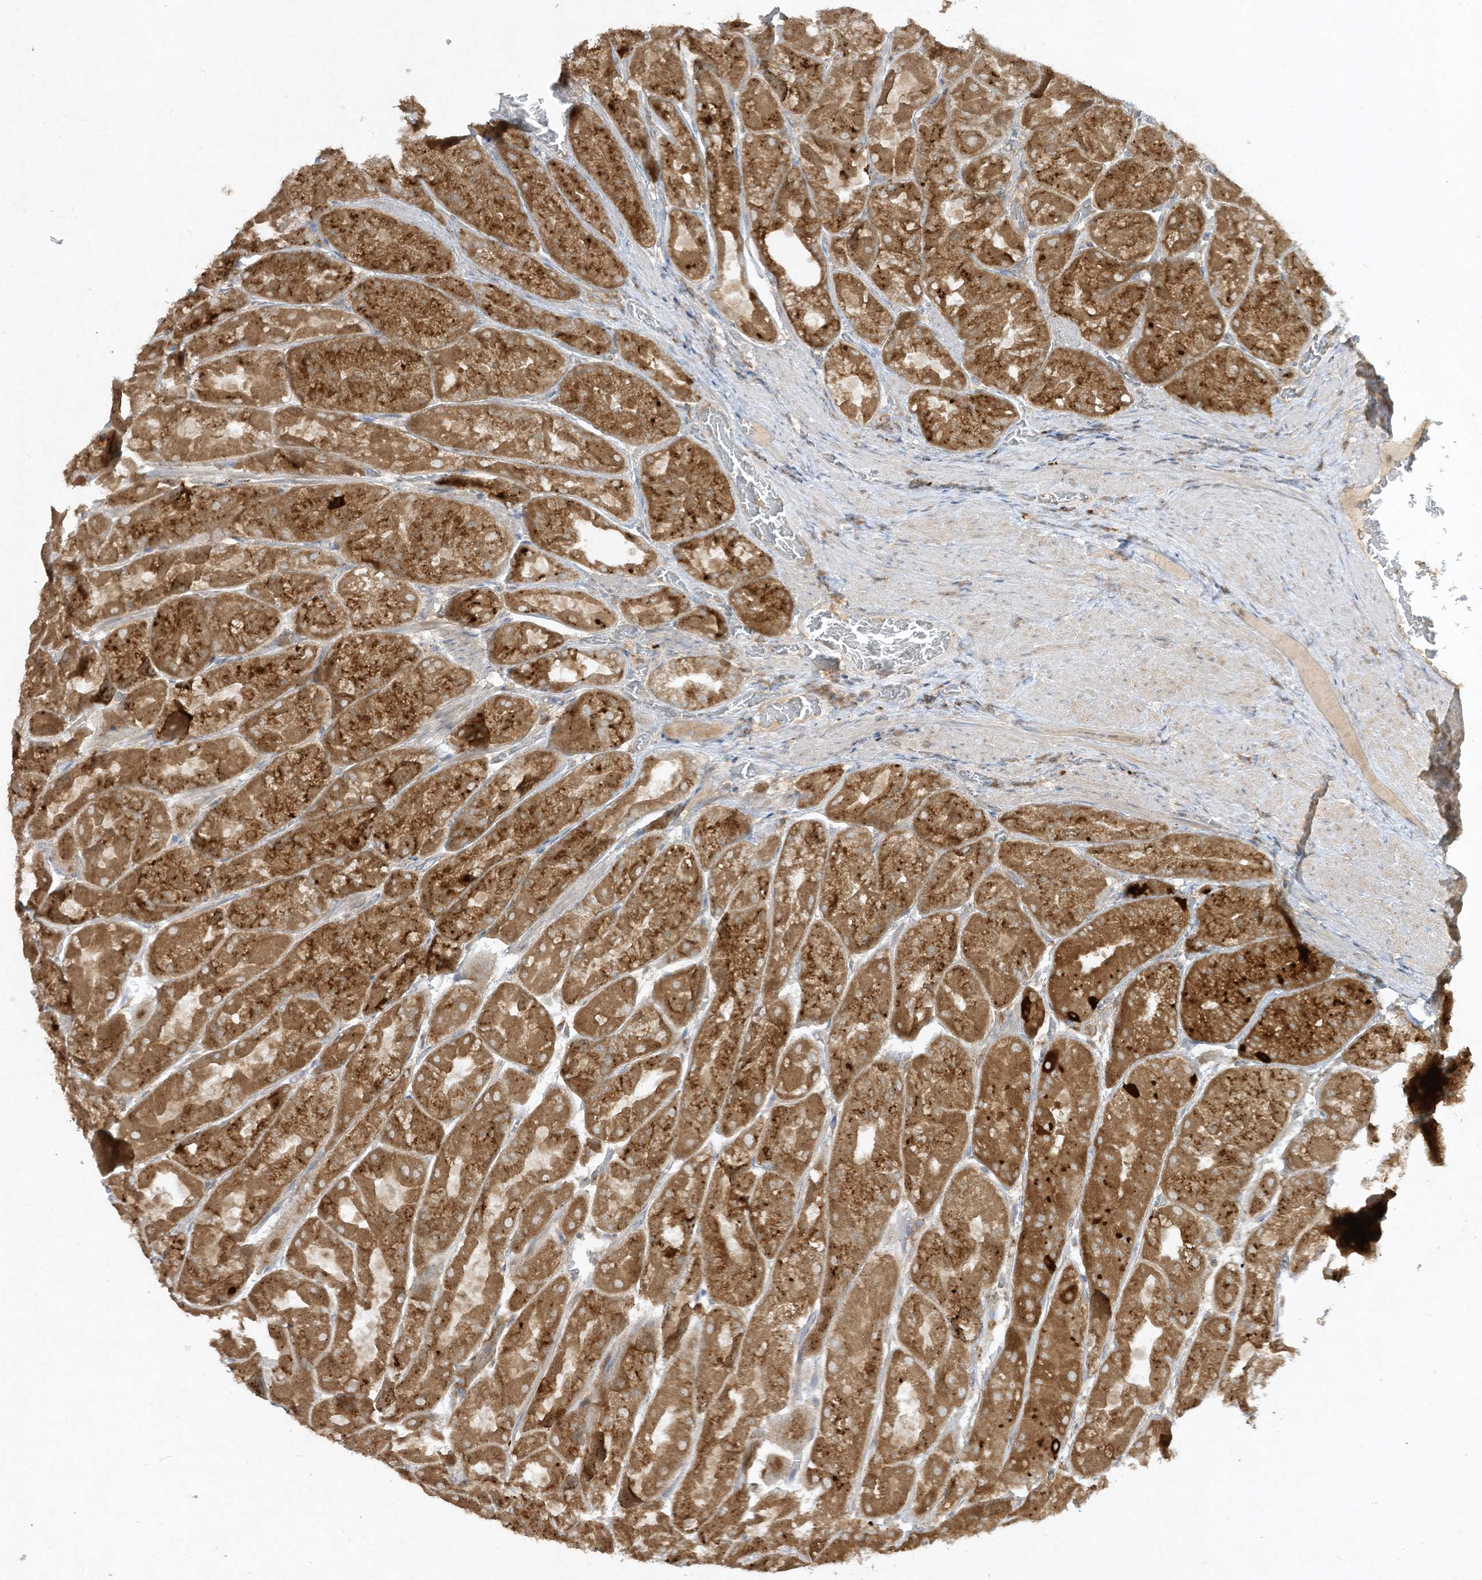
{"staining": {"intensity": "strong", "quantity": "25%-75%", "location": "cytoplasmic/membranous"}, "tissue": "stomach", "cell_type": "Glandular cells", "image_type": "normal", "snomed": [{"axis": "morphology", "description": "Normal tissue, NOS"}, {"axis": "topography", "description": "Stomach"}], "caption": "This is a histology image of IHC staining of normal stomach, which shows strong positivity in the cytoplasmic/membranous of glandular cells.", "gene": "LDAH", "patient": {"sex": "female", "age": 61}}